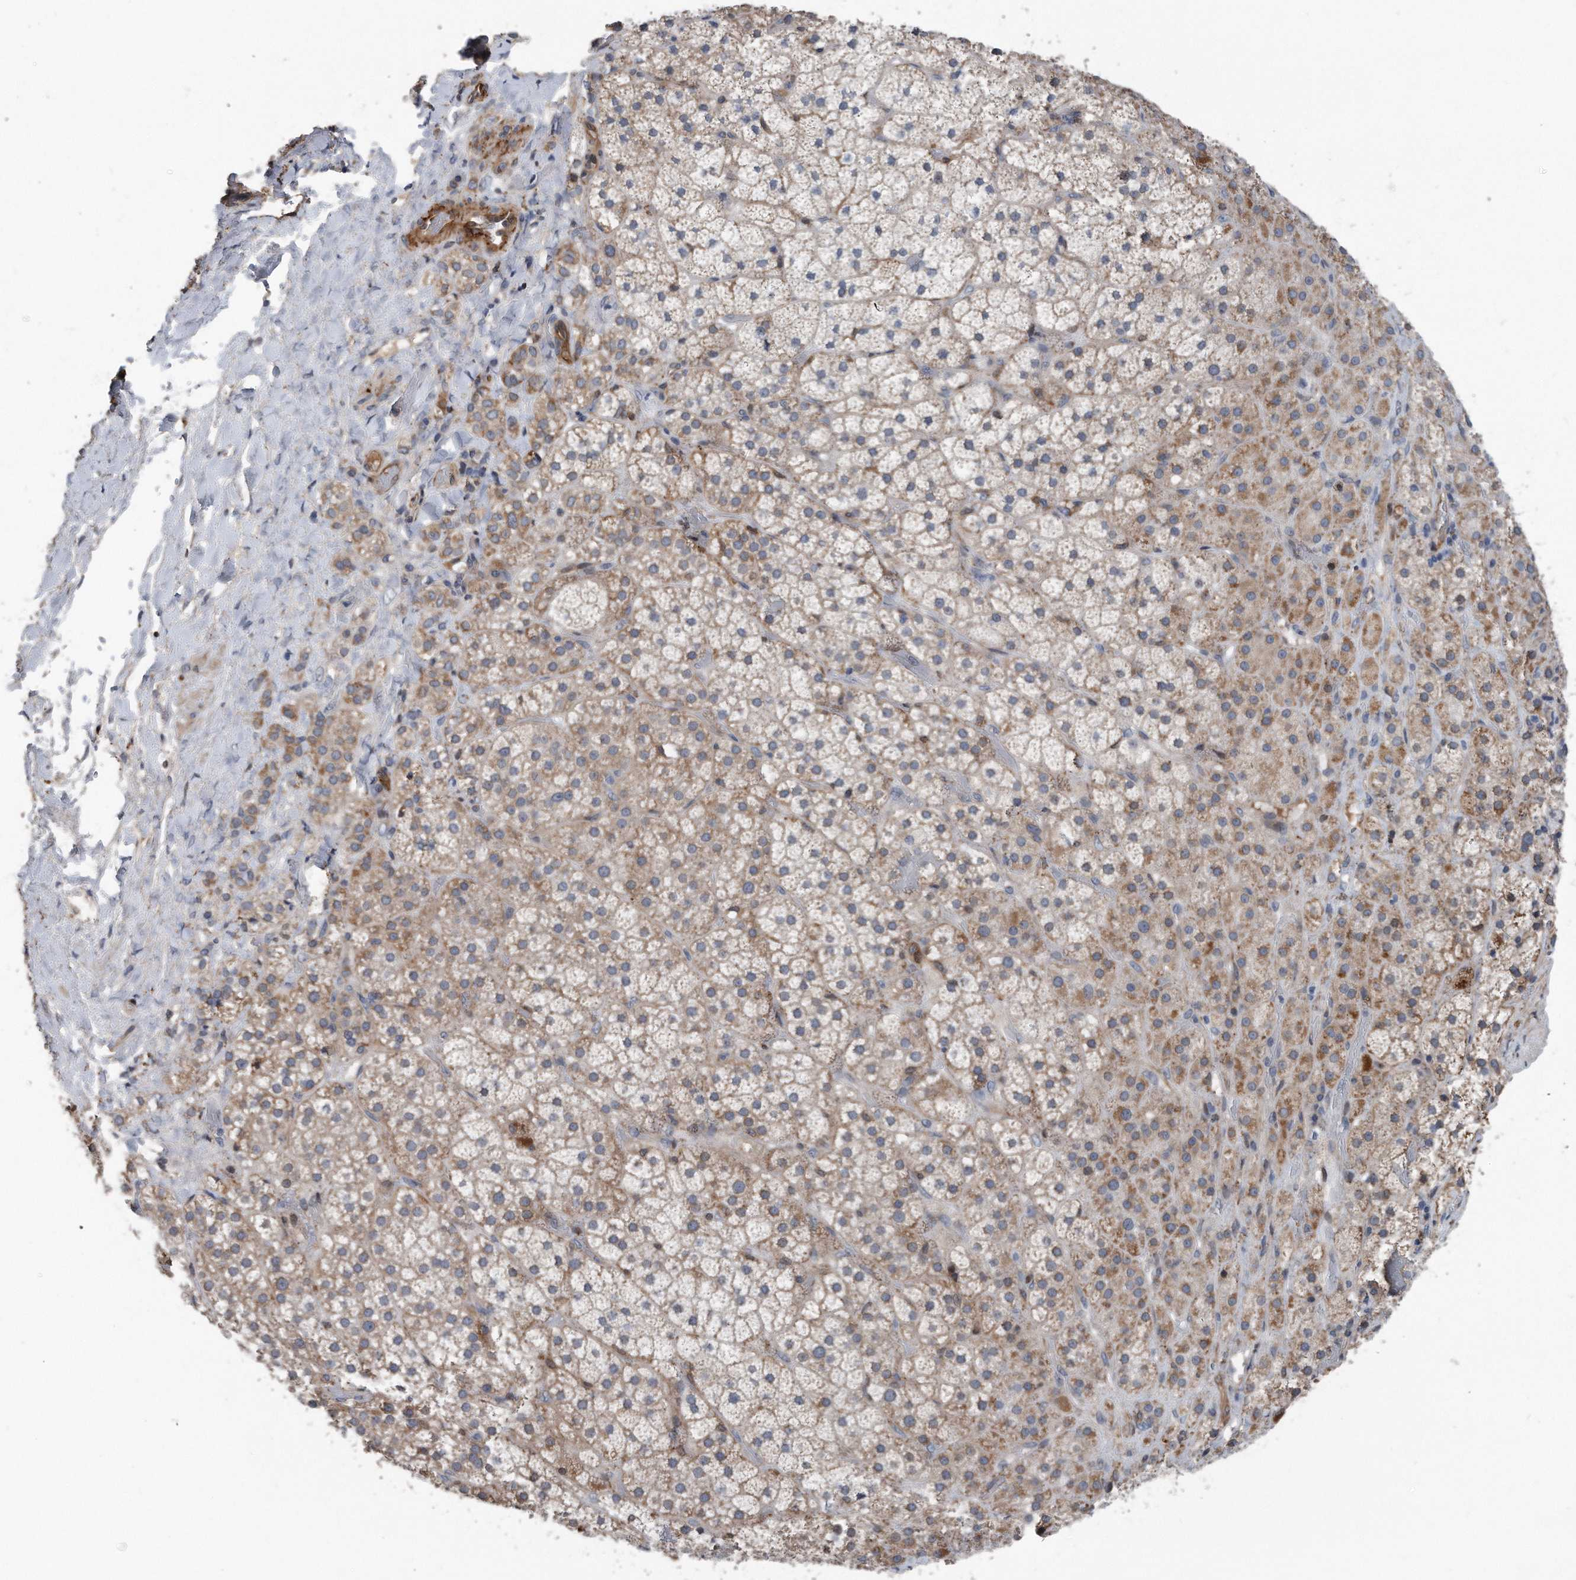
{"staining": {"intensity": "moderate", "quantity": "25%-75%", "location": "cytoplasmic/membranous"}, "tissue": "adrenal gland", "cell_type": "Glandular cells", "image_type": "normal", "snomed": [{"axis": "morphology", "description": "Normal tissue, NOS"}, {"axis": "topography", "description": "Adrenal gland"}], "caption": "Approximately 25%-75% of glandular cells in unremarkable adrenal gland reveal moderate cytoplasmic/membranous protein positivity as visualized by brown immunohistochemical staining.", "gene": "DST", "patient": {"sex": "male", "age": 57}}